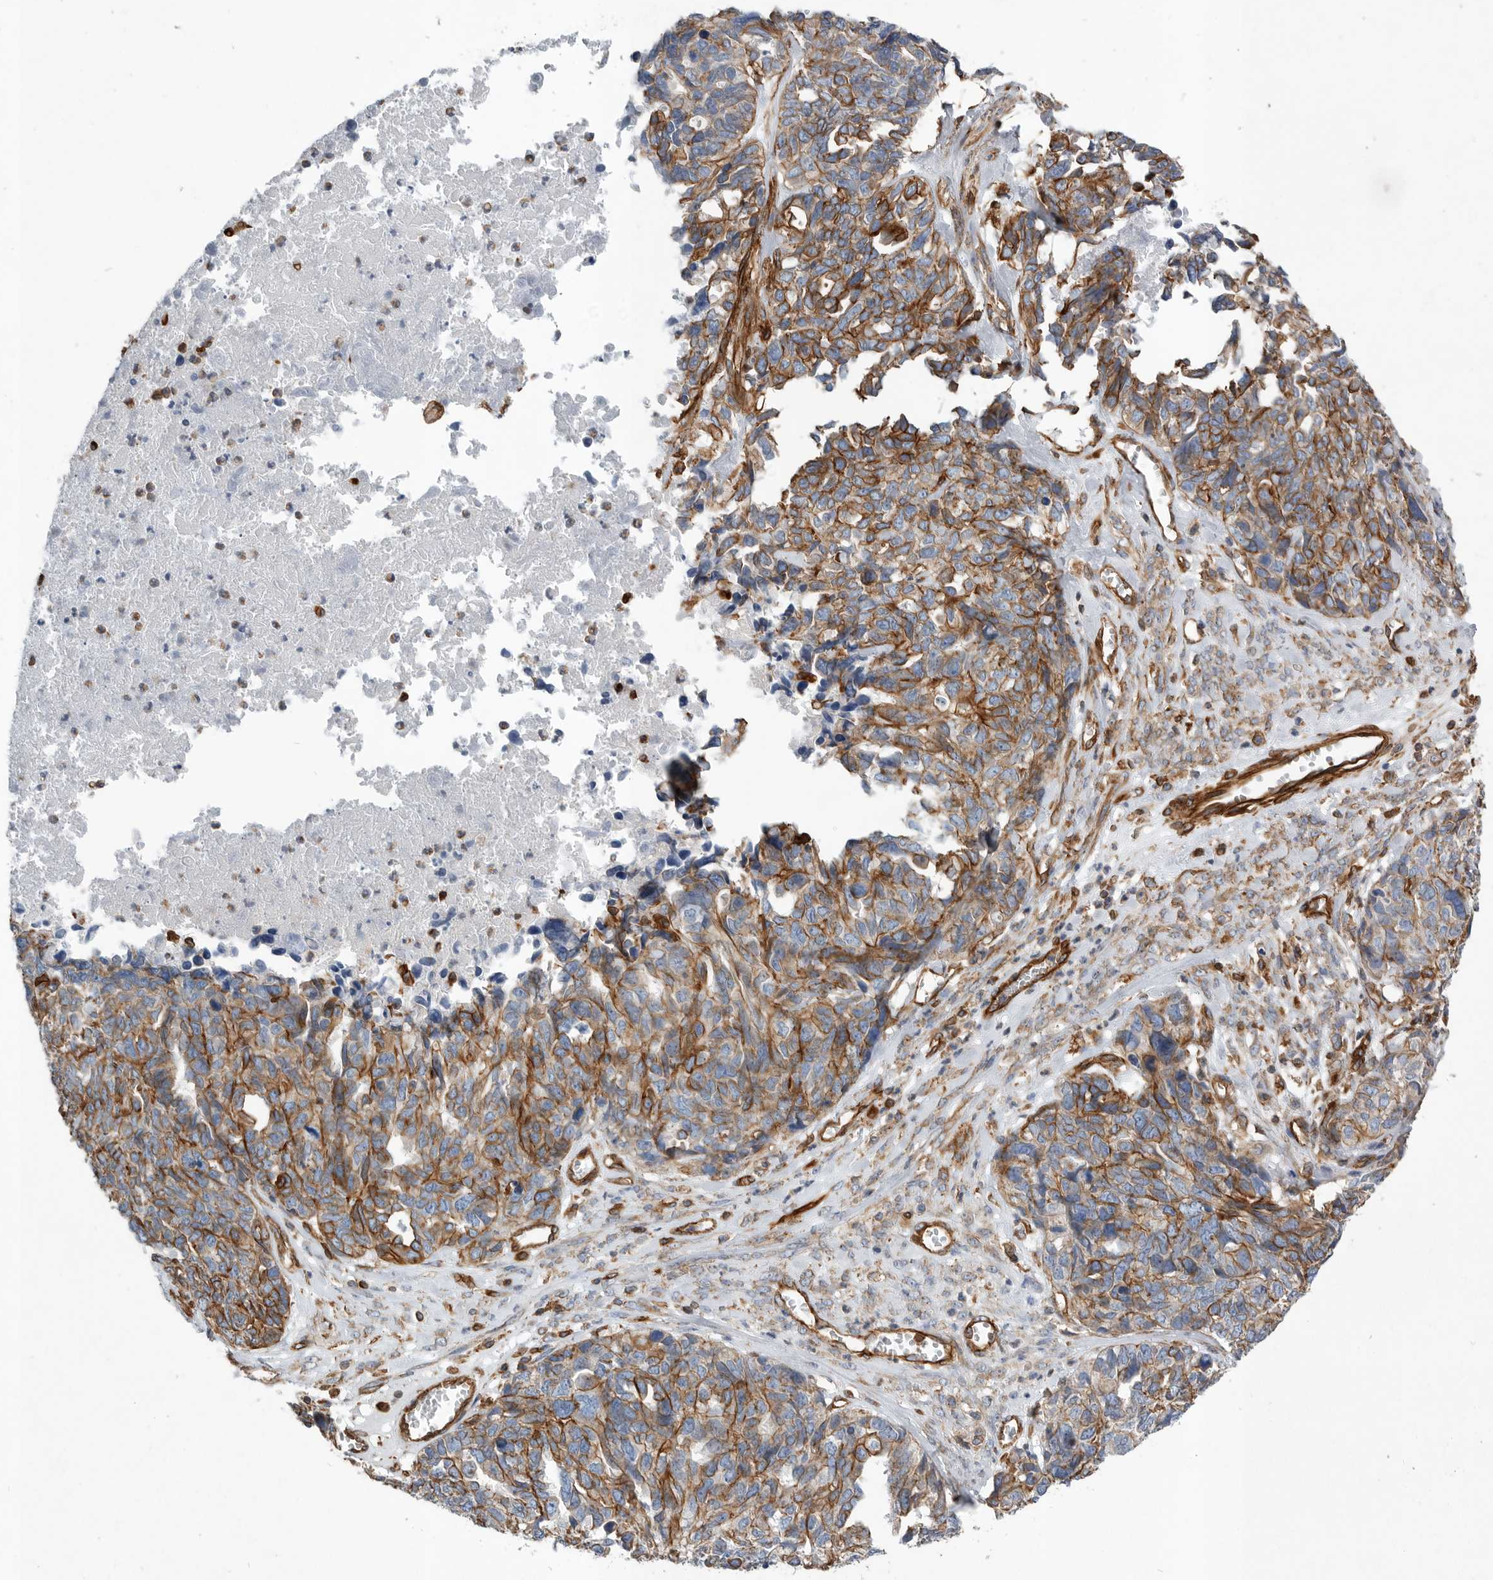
{"staining": {"intensity": "moderate", "quantity": ">75%", "location": "cytoplasmic/membranous"}, "tissue": "ovarian cancer", "cell_type": "Tumor cells", "image_type": "cancer", "snomed": [{"axis": "morphology", "description": "Cystadenocarcinoma, serous, NOS"}, {"axis": "topography", "description": "Ovary"}], "caption": "Immunohistochemical staining of human ovarian cancer (serous cystadenocarcinoma) displays moderate cytoplasmic/membranous protein staining in approximately >75% of tumor cells.", "gene": "PLEC", "patient": {"sex": "female", "age": 79}}